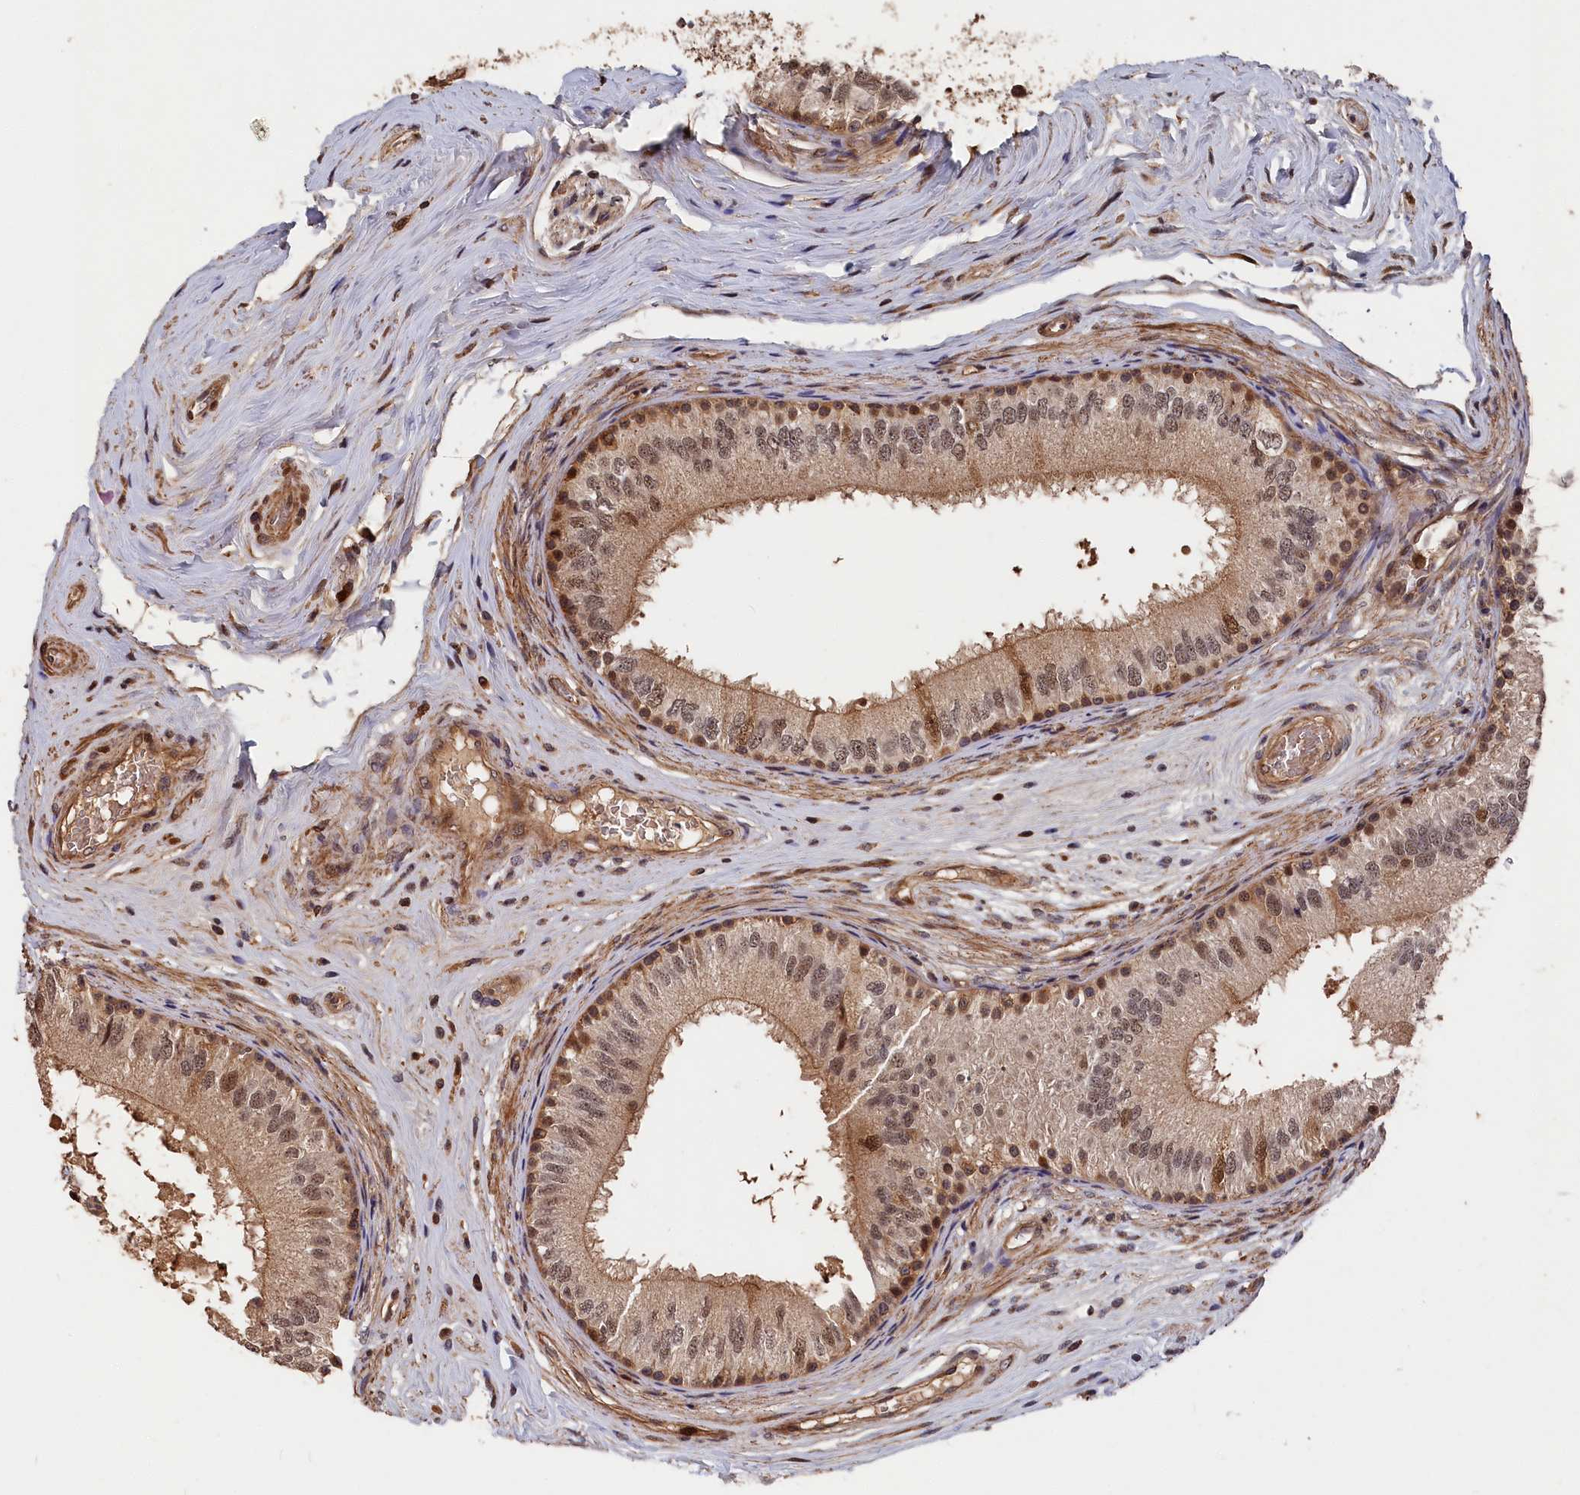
{"staining": {"intensity": "moderate", "quantity": ">75%", "location": "cytoplasmic/membranous,nuclear"}, "tissue": "epididymis", "cell_type": "Glandular cells", "image_type": "normal", "snomed": [{"axis": "morphology", "description": "Normal tissue, NOS"}, {"axis": "topography", "description": "Epididymis"}], "caption": "IHC (DAB (3,3'-diaminobenzidine)) staining of normal epididymis reveals moderate cytoplasmic/membranous,nuclear protein expression in approximately >75% of glandular cells.", "gene": "RMI2", "patient": {"sex": "male", "age": 33}}